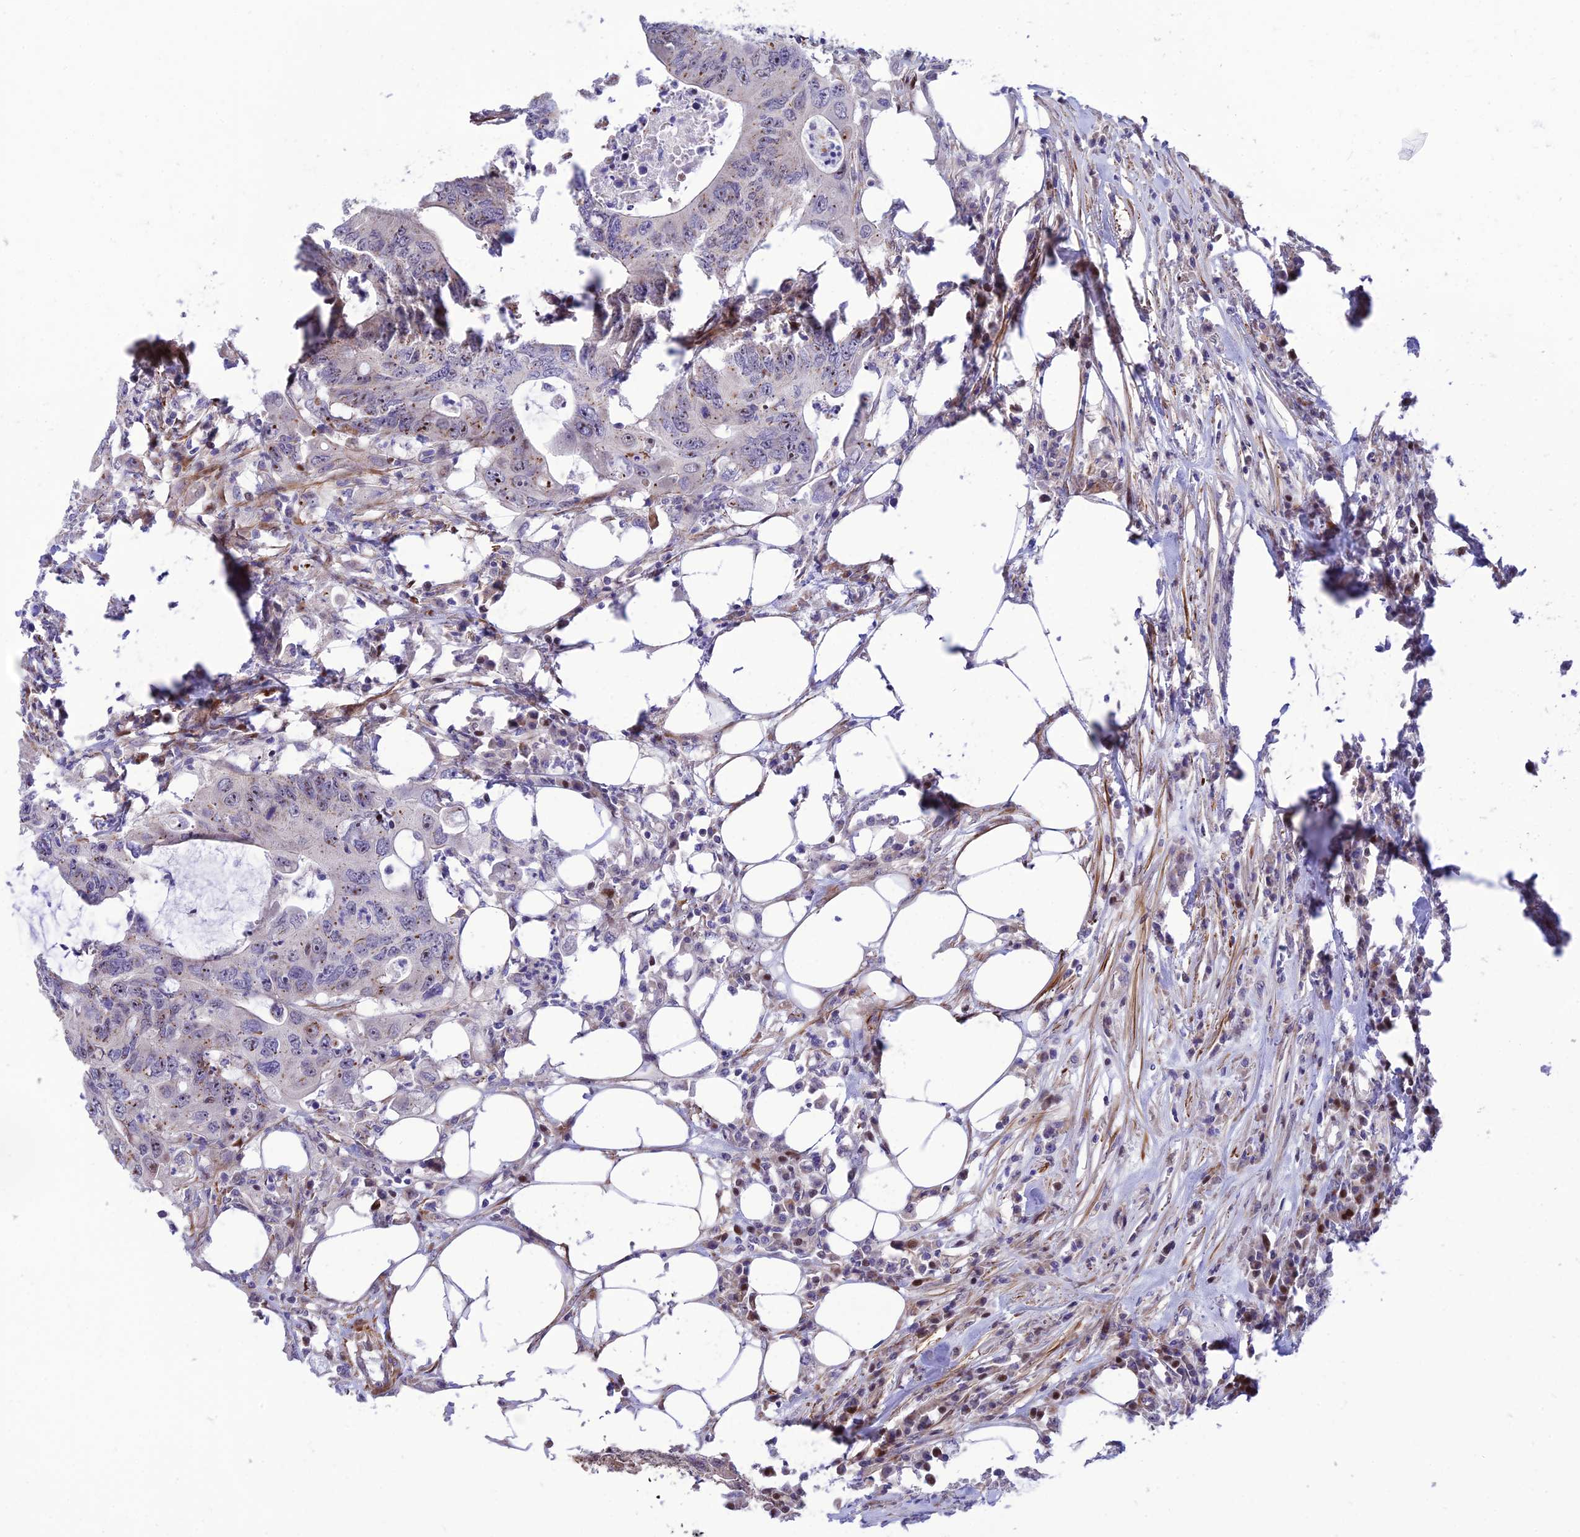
{"staining": {"intensity": "weak", "quantity": "<25%", "location": "cytoplasmic/membranous"}, "tissue": "colorectal cancer", "cell_type": "Tumor cells", "image_type": "cancer", "snomed": [{"axis": "morphology", "description": "Adenocarcinoma, NOS"}, {"axis": "topography", "description": "Colon"}], "caption": "Protein analysis of adenocarcinoma (colorectal) demonstrates no significant expression in tumor cells.", "gene": "KBTBD7", "patient": {"sex": "male", "age": 71}}